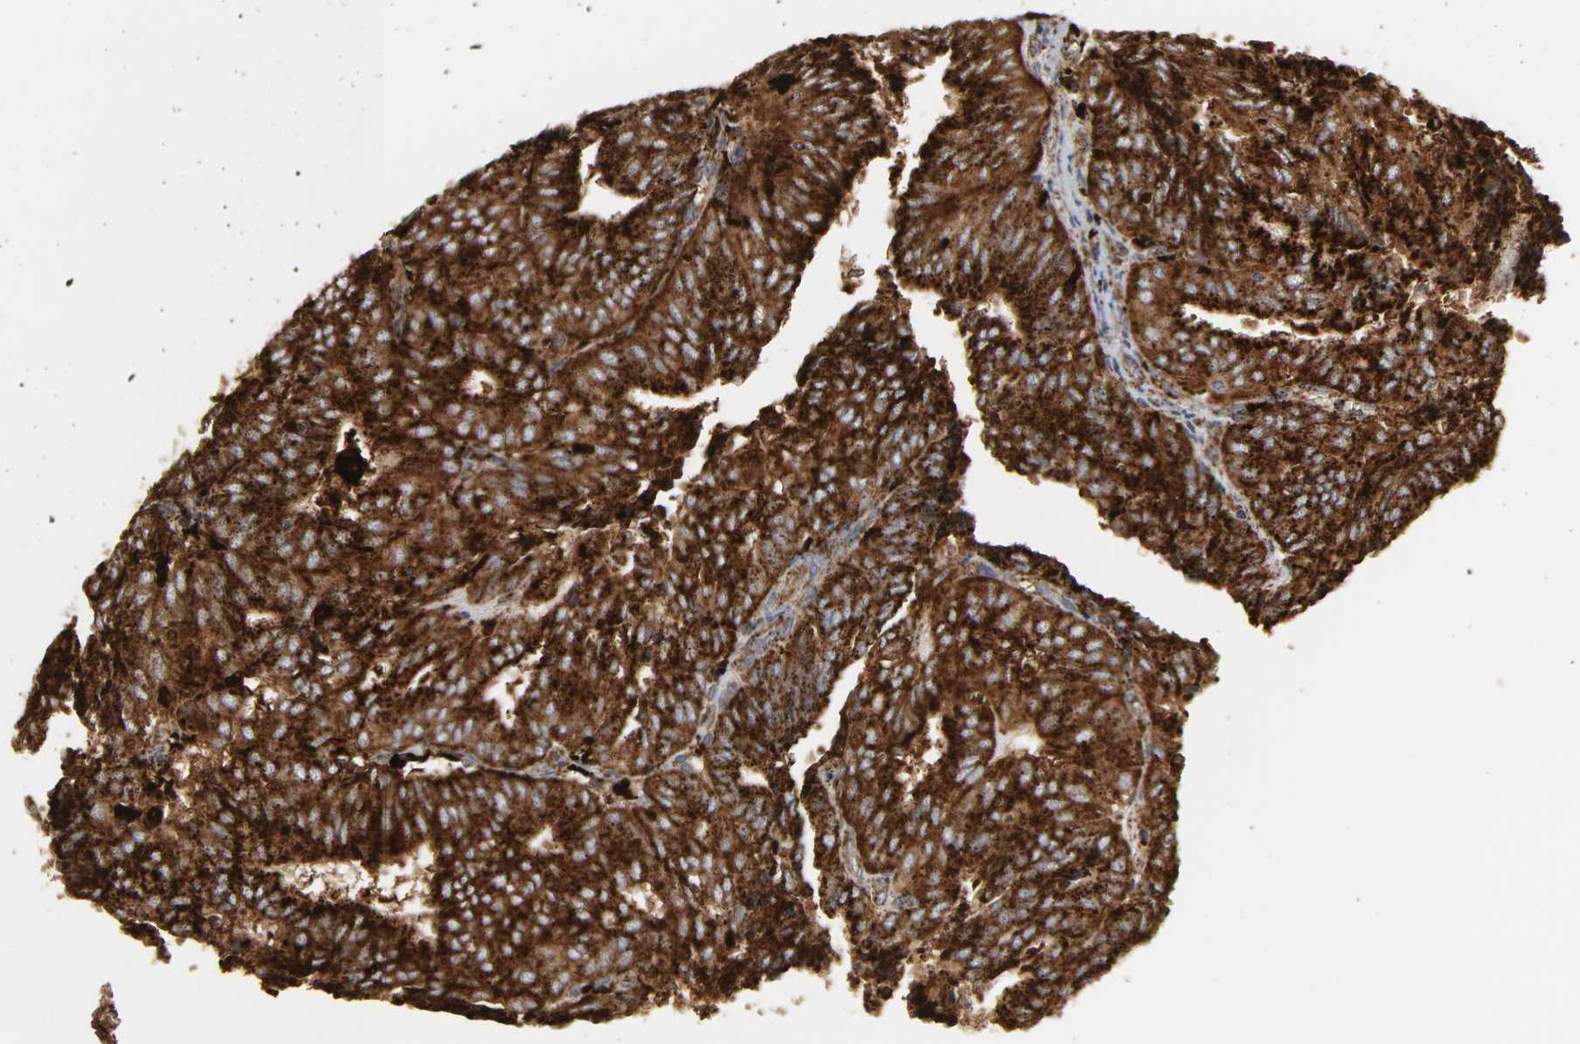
{"staining": {"intensity": "strong", "quantity": ">75%", "location": "cytoplasmic/membranous"}, "tissue": "endometrial cancer", "cell_type": "Tumor cells", "image_type": "cancer", "snomed": [{"axis": "morphology", "description": "Adenocarcinoma, NOS"}, {"axis": "topography", "description": "Uterus"}], "caption": "A high-resolution histopathology image shows immunohistochemistry staining of endometrial cancer, which demonstrates strong cytoplasmic/membranous staining in about >75% of tumor cells.", "gene": "PSAP", "patient": {"sex": "female", "age": 60}}